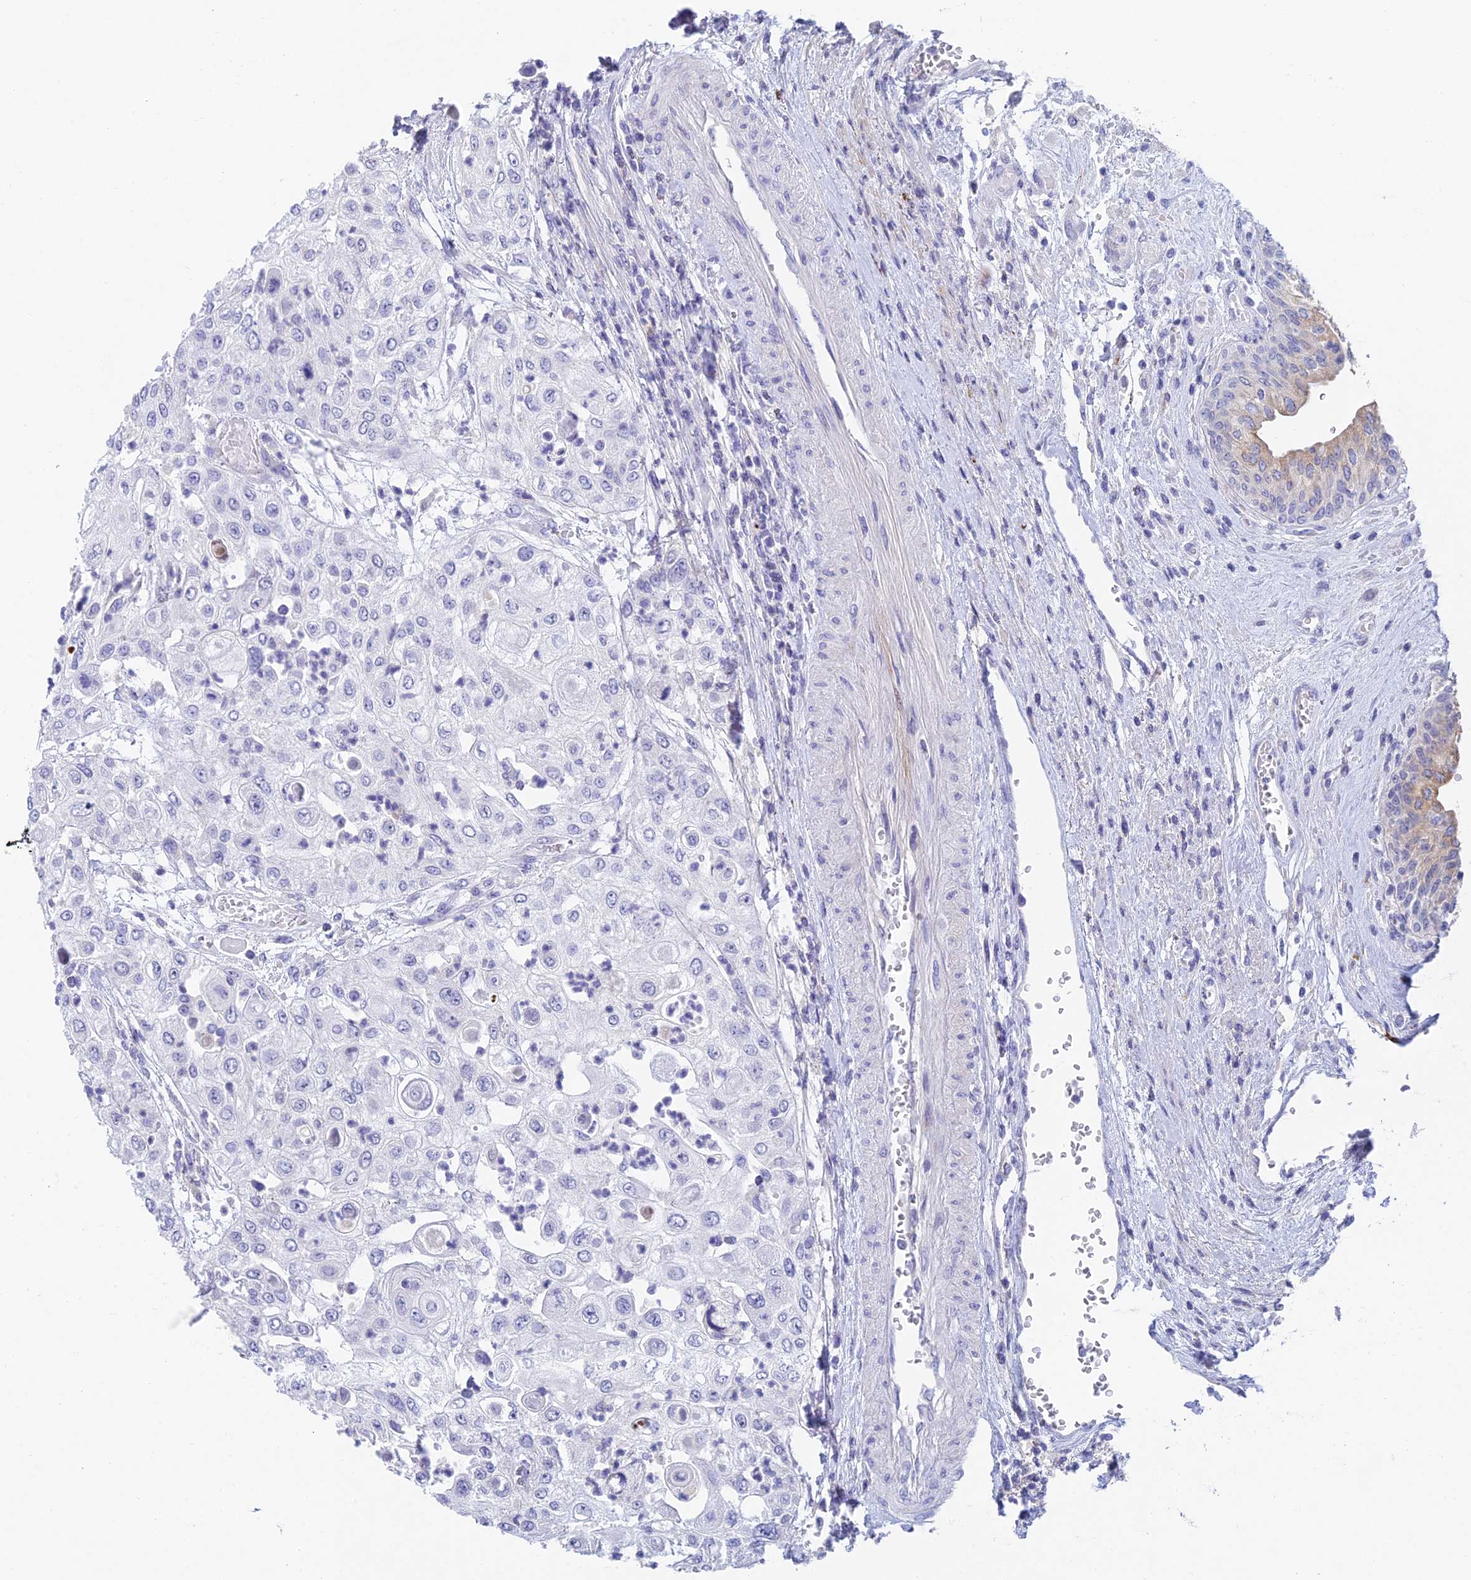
{"staining": {"intensity": "negative", "quantity": "none", "location": "none"}, "tissue": "urothelial cancer", "cell_type": "Tumor cells", "image_type": "cancer", "snomed": [{"axis": "morphology", "description": "Urothelial carcinoma, High grade"}, {"axis": "topography", "description": "Urinary bladder"}], "caption": "Immunohistochemistry of human urothelial cancer reveals no positivity in tumor cells.", "gene": "REXO5", "patient": {"sex": "female", "age": 79}}